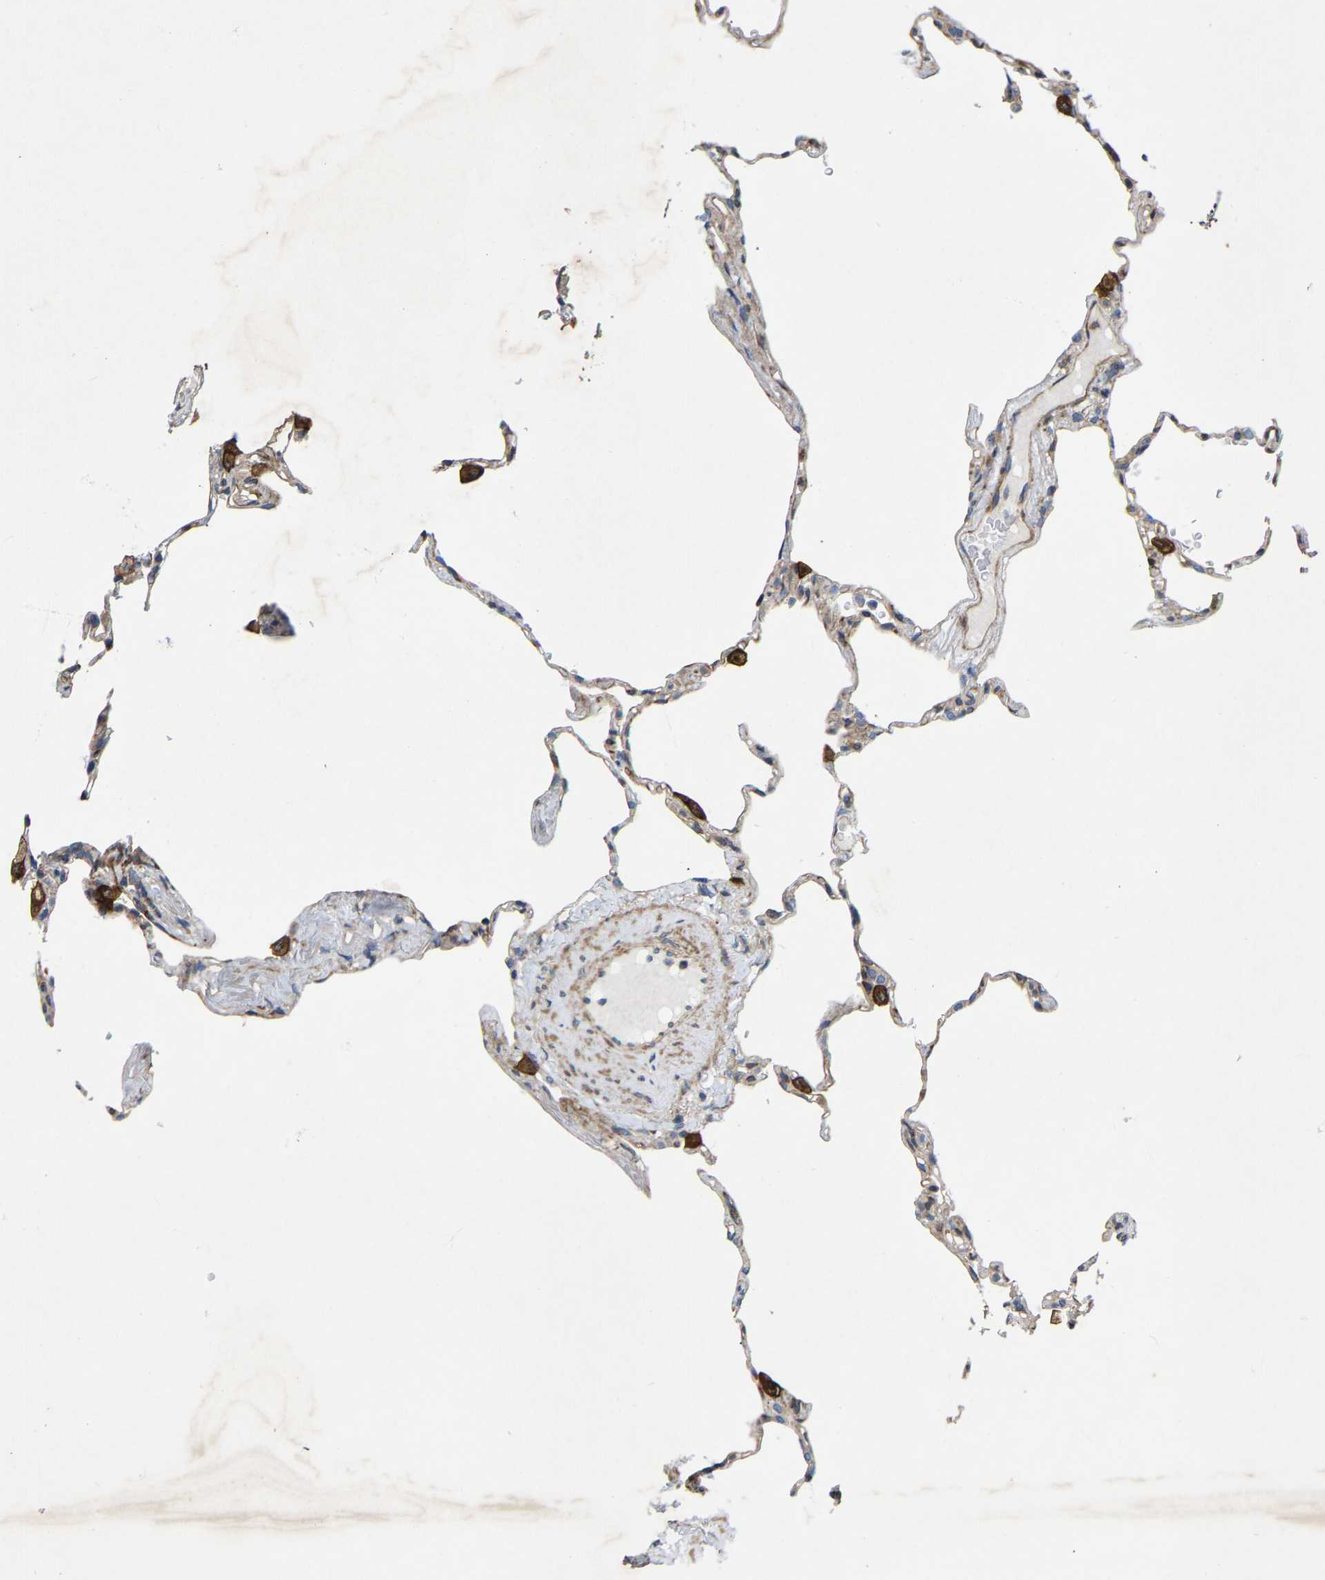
{"staining": {"intensity": "negative", "quantity": "none", "location": "none"}, "tissue": "lung", "cell_type": "Alveolar cells", "image_type": "normal", "snomed": [{"axis": "morphology", "description": "Normal tissue, NOS"}, {"axis": "topography", "description": "Lung"}], "caption": "DAB (3,3'-diaminobenzidine) immunohistochemical staining of benign human lung exhibits no significant staining in alveolar cells. (DAB immunohistochemistry visualized using brightfield microscopy, high magnification).", "gene": "TOR1B", "patient": {"sex": "male", "age": 59}}